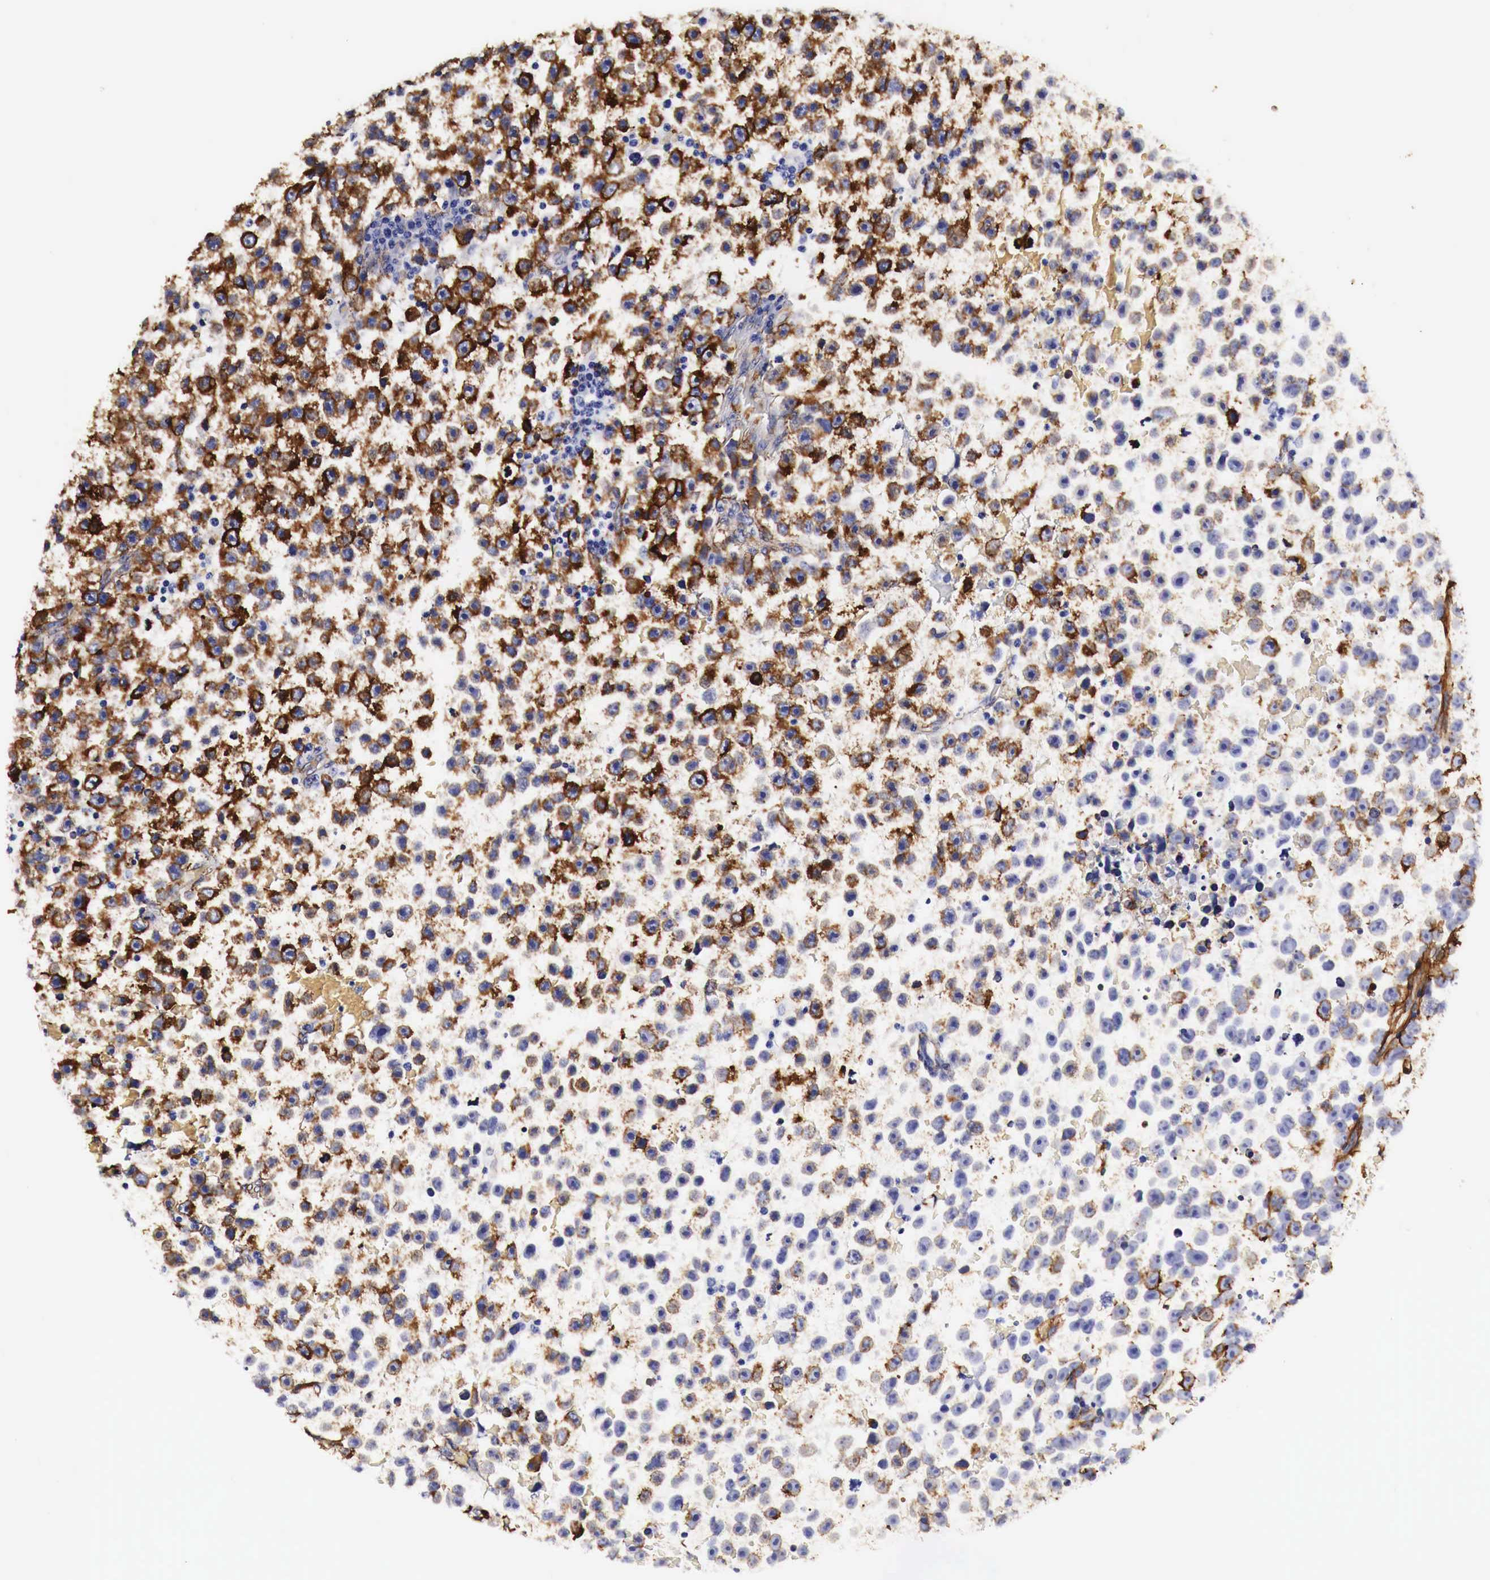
{"staining": {"intensity": "strong", "quantity": ">75%", "location": "cytoplasmic/membranous"}, "tissue": "testis cancer", "cell_type": "Tumor cells", "image_type": "cancer", "snomed": [{"axis": "morphology", "description": "Seminoma, NOS"}, {"axis": "topography", "description": "Testis"}], "caption": "DAB (3,3'-diaminobenzidine) immunohistochemical staining of seminoma (testis) demonstrates strong cytoplasmic/membranous protein expression in approximately >75% of tumor cells. Nuclei are stained in blue.", "gene": "LAMB2", "patient": {"sex": "male", "age": 33}}